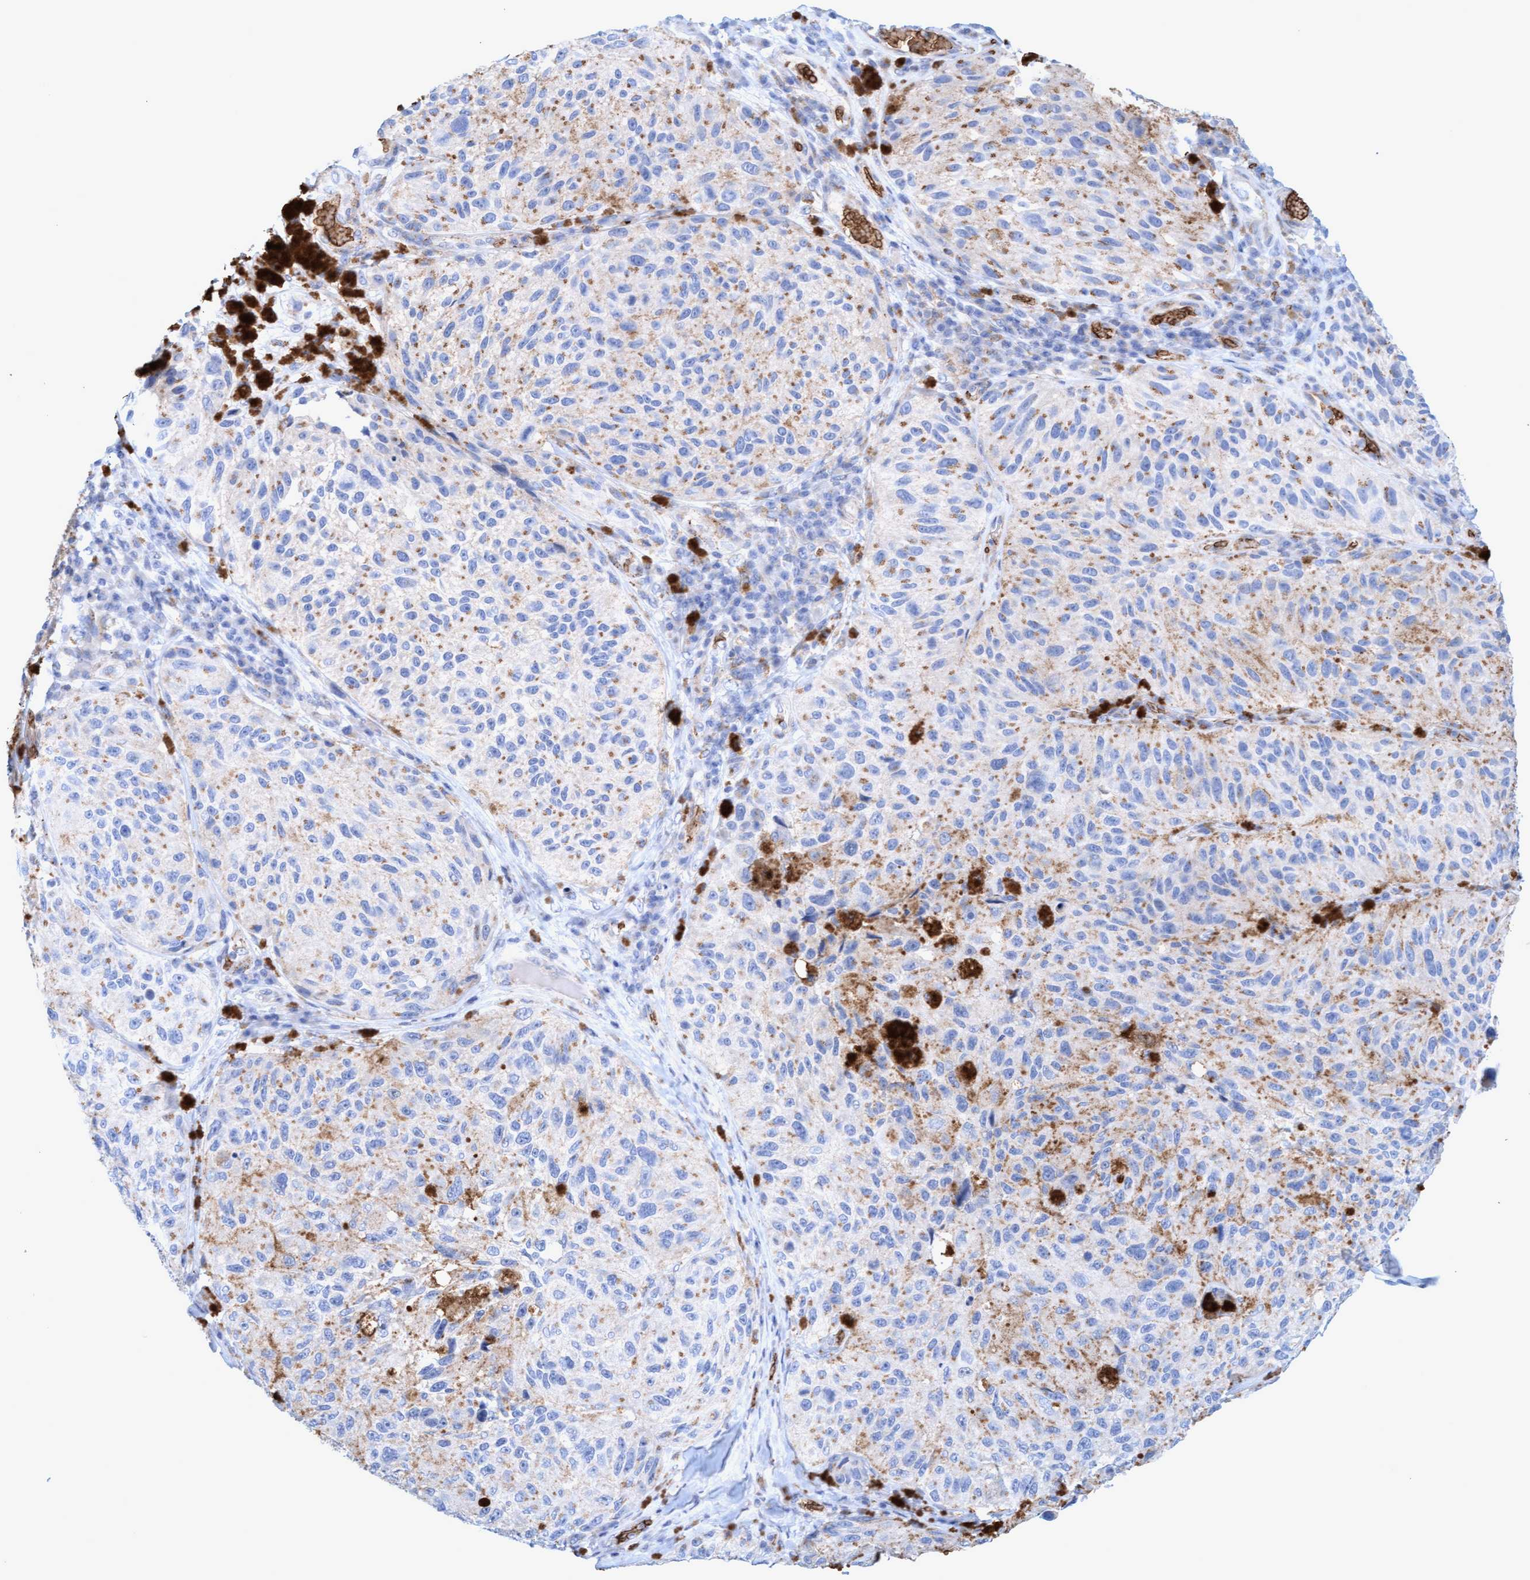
{"staining": {"intensity": "negative", "quantity": "none", "location": "none"}, "tissue": "melanoma", "cell_type": "Tumor cells", "image_type": "cancer", "snomed": [{"axis": "morphology", "description": "Malignant melanoma, NOS"}, {"axis": "topography", "description": "Skin"}], "caption": "This is a micrograph of immunohistochemistry (IHC) staining of melanoma, which shows no positivity in tumor cells. (DAB IHC visualized using brightfield microscopy, high magnification).", "gene": "SPEM2", "patient": {"sex": "female", "age": 73}}